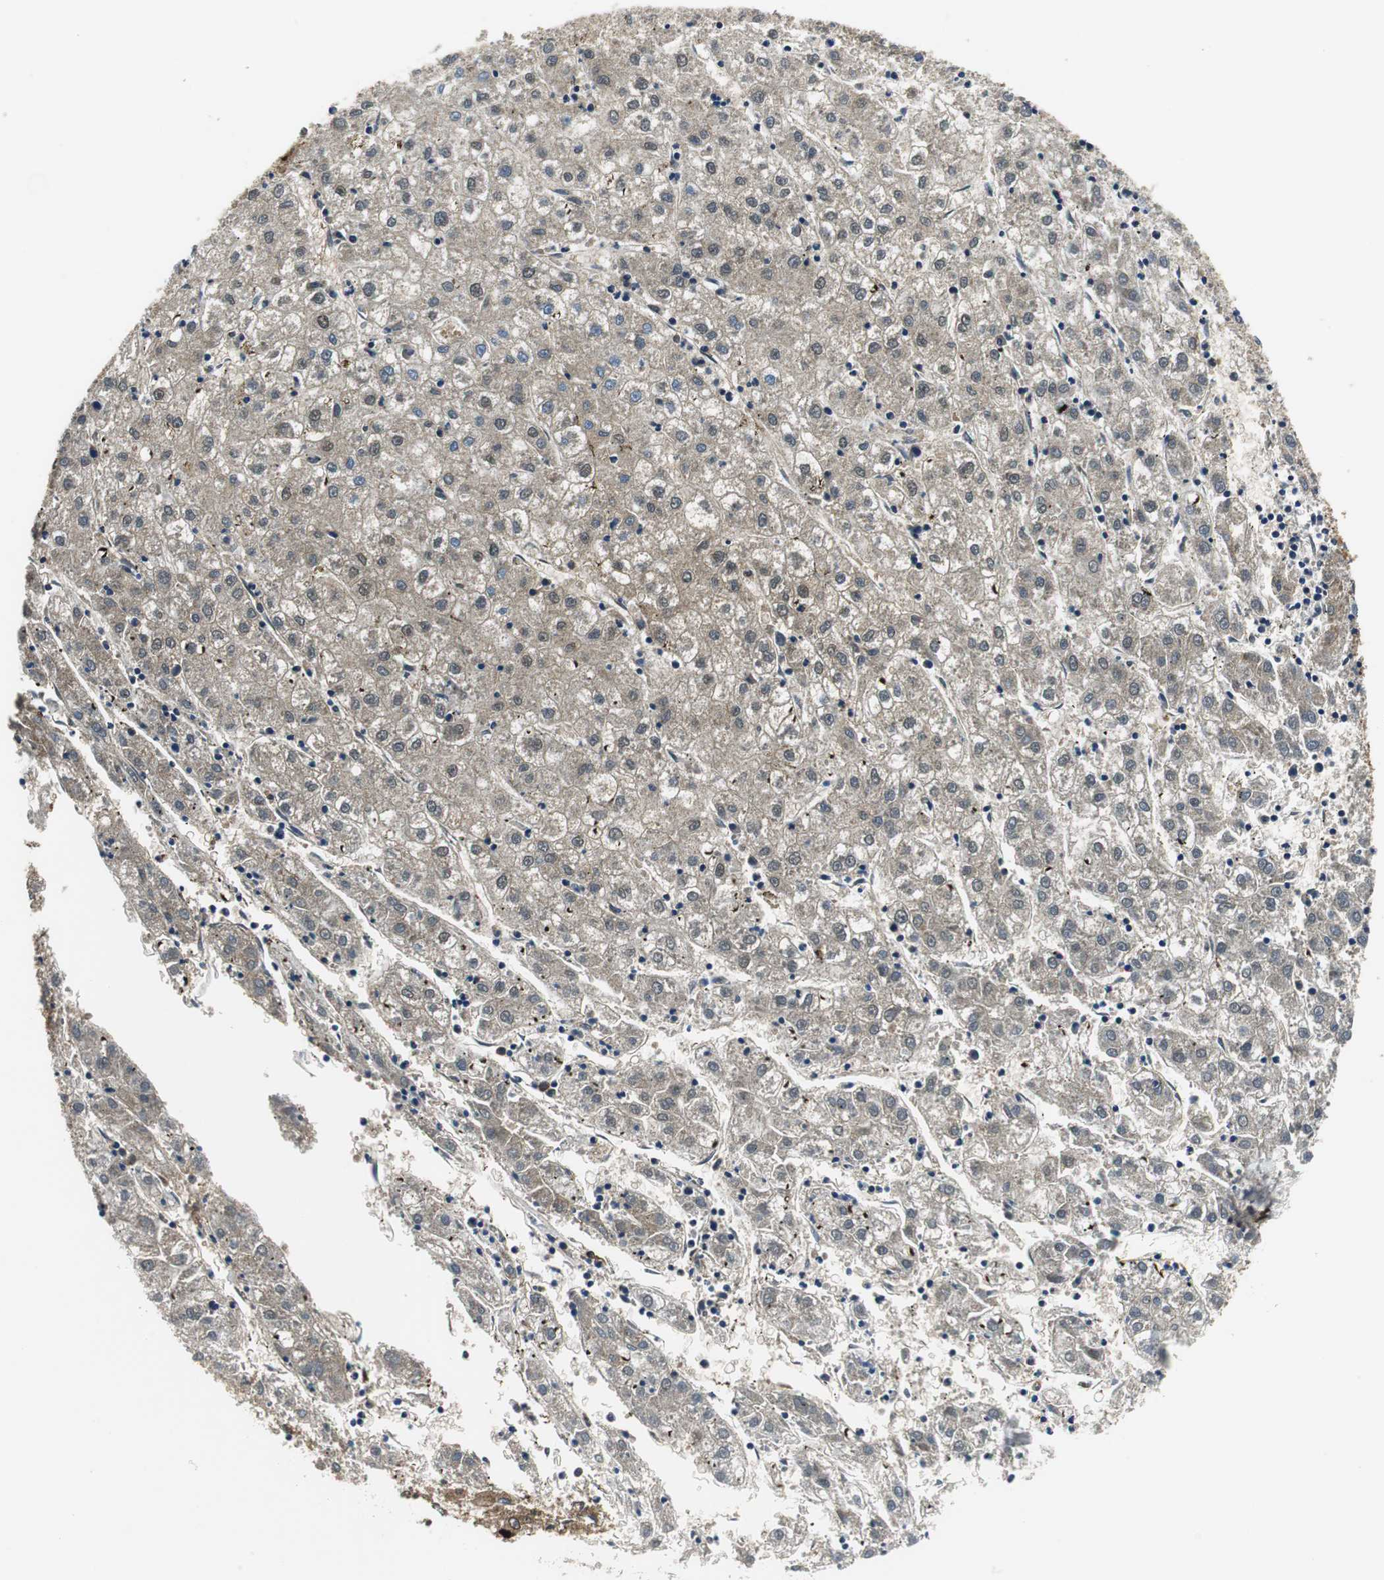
{"staining": {"intensity": "weak", "quantity": "25%-75%", "location": "nuclear"}, "tissue": "liver cancer", "cell_type": "Tumor cells", "image_type": "cancer", "snomed": [{"axis": "morphology", "description": "Carcinoma, Hepatocellular, NOS"}, {"axis": "topography", "description": "Liver"}], "caption": "Liver hepatocellular carcinoma tissue displays weak nuclear staining in about 25%-75% of tumor cells", "gene": "ORM1", "patient": {"sex": "male", "age": 72}}